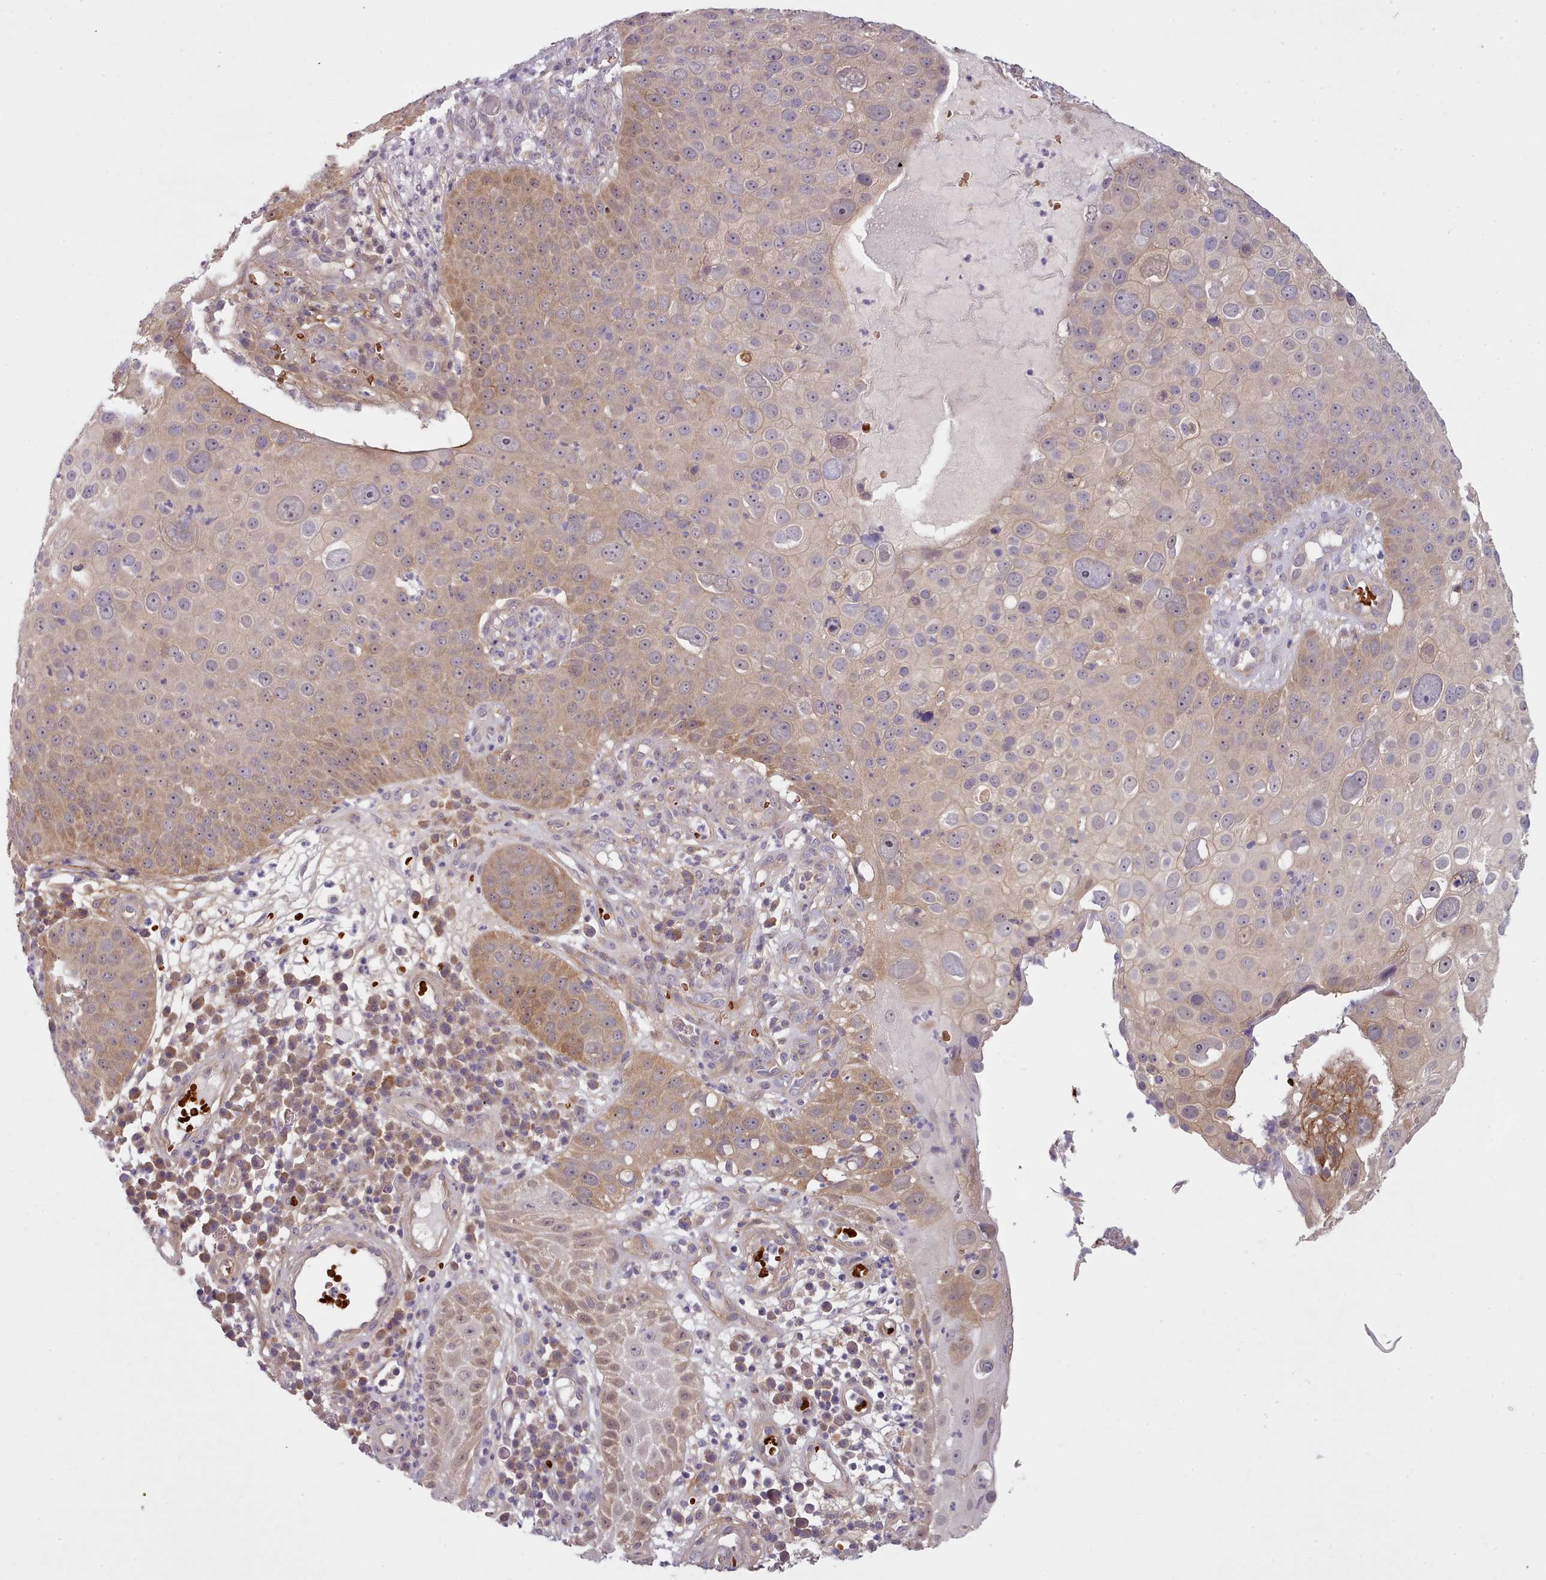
{"staining": {"intensity": "moderate", "quantity": "25%-75%", "location": "cytoplasmic/membranous,nuclear"}, "tissue": "skin cancer", "cell_type": "Tumor cells", "image_type": "cancer", "snomed": [{"axis": "morphology", "description": "Squamous cell carcinoma, NOS"}, {"axis": "topography", "description": "Skin"}], "caption": "The histopathology image exhibits a brown stain indicating the presence of a protein in the cytoplasmic/membranous and nuclear of tumor cells in skin squamous cell carcinoma.", "gene": "CLNS1A", "patient": {"sex": "male", "age": 71}}